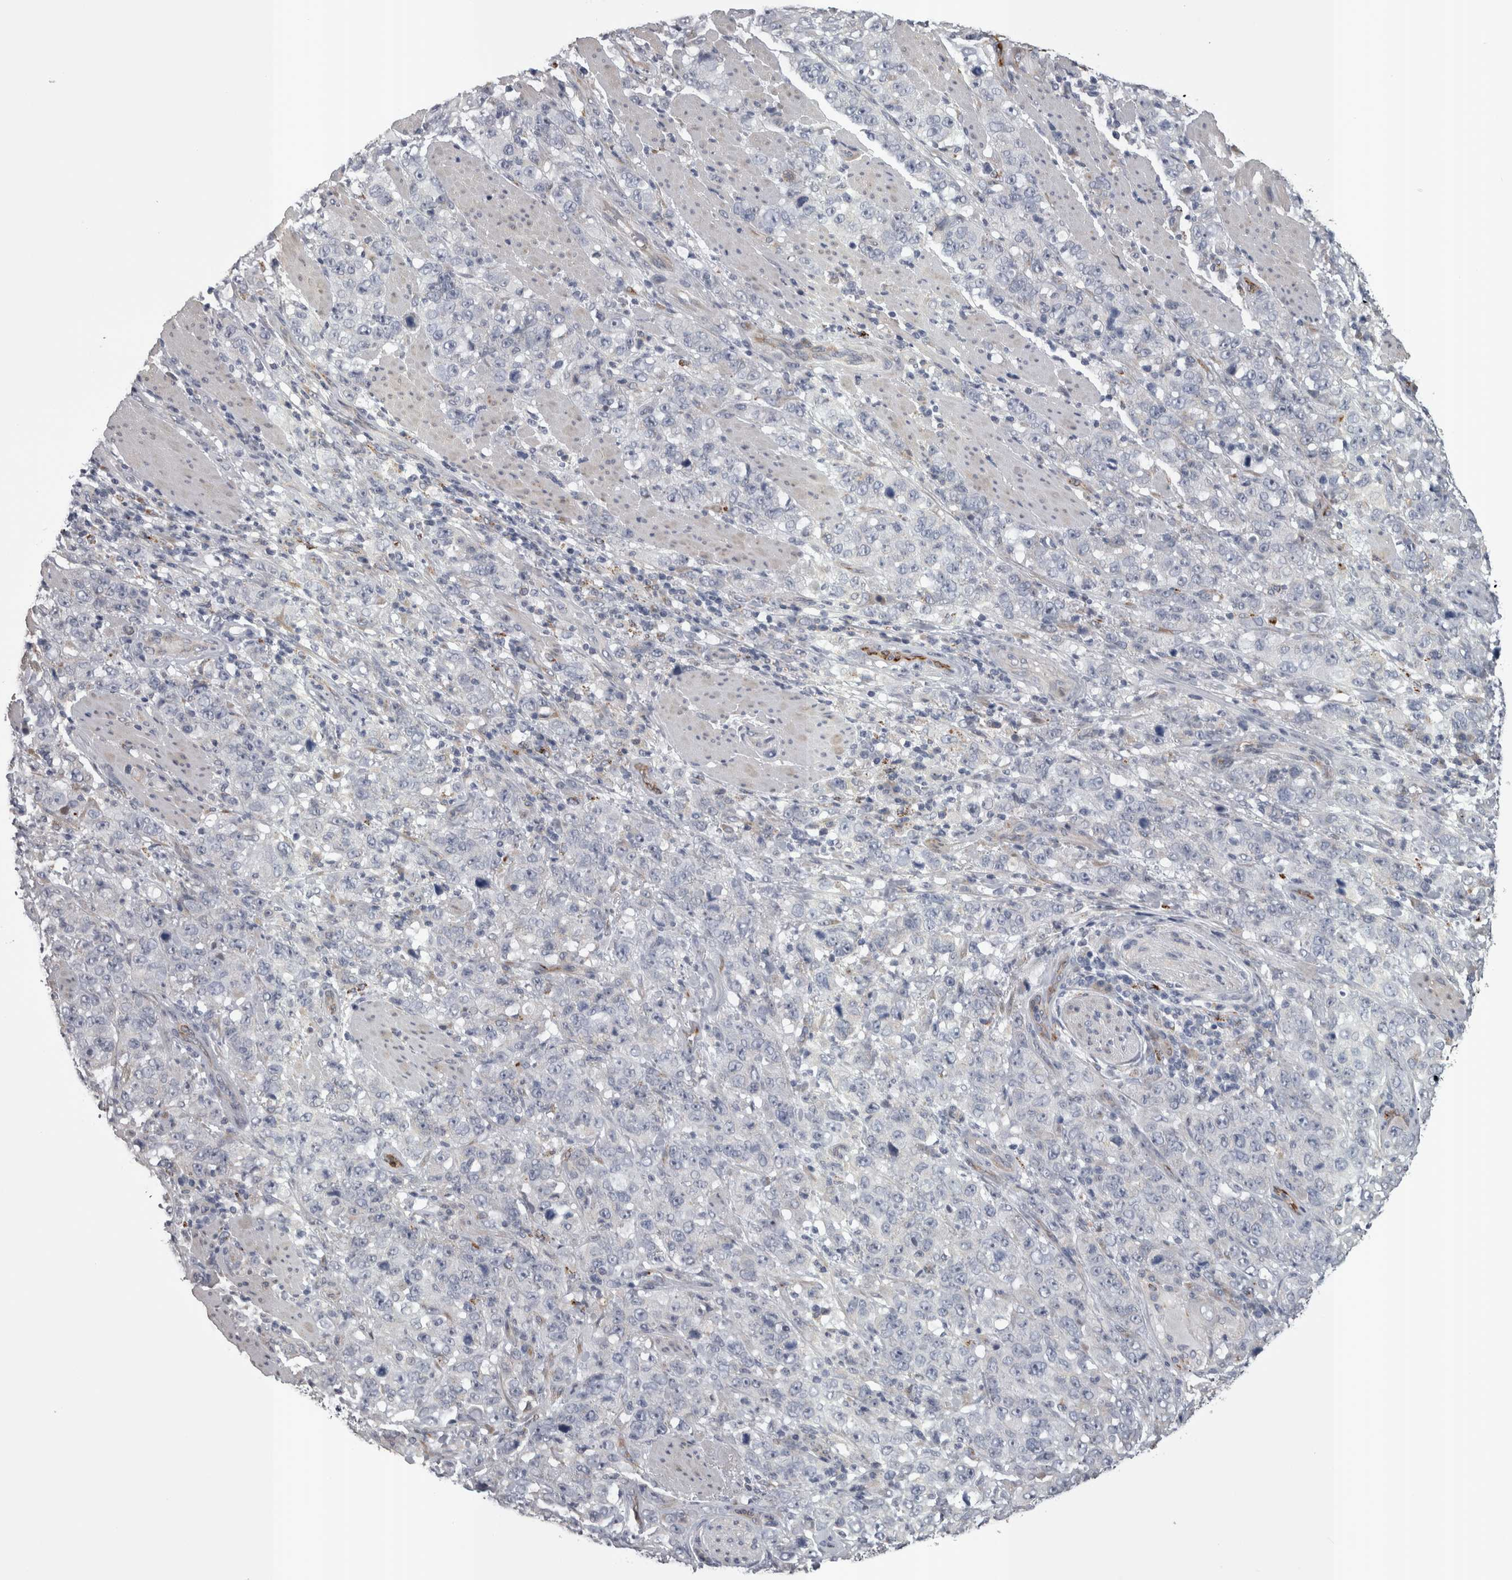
{"staining": {"intensity": "negative", "quantity": "none", "location": "none"}, "tissue": "stomach cancer", "cell_type": "Tumor cells", "image_type": "cancer", "snomed": [{"axis": "morphology", "description": "Adenocarcinoma, NOS"}, {"axis": "topography", "description": "Stomach"}], "caption": "Tumor cells are negative for protein expression in human stomach cancer.", "gene": "STC1", "patient": {"sex": "male", "age": 48}}